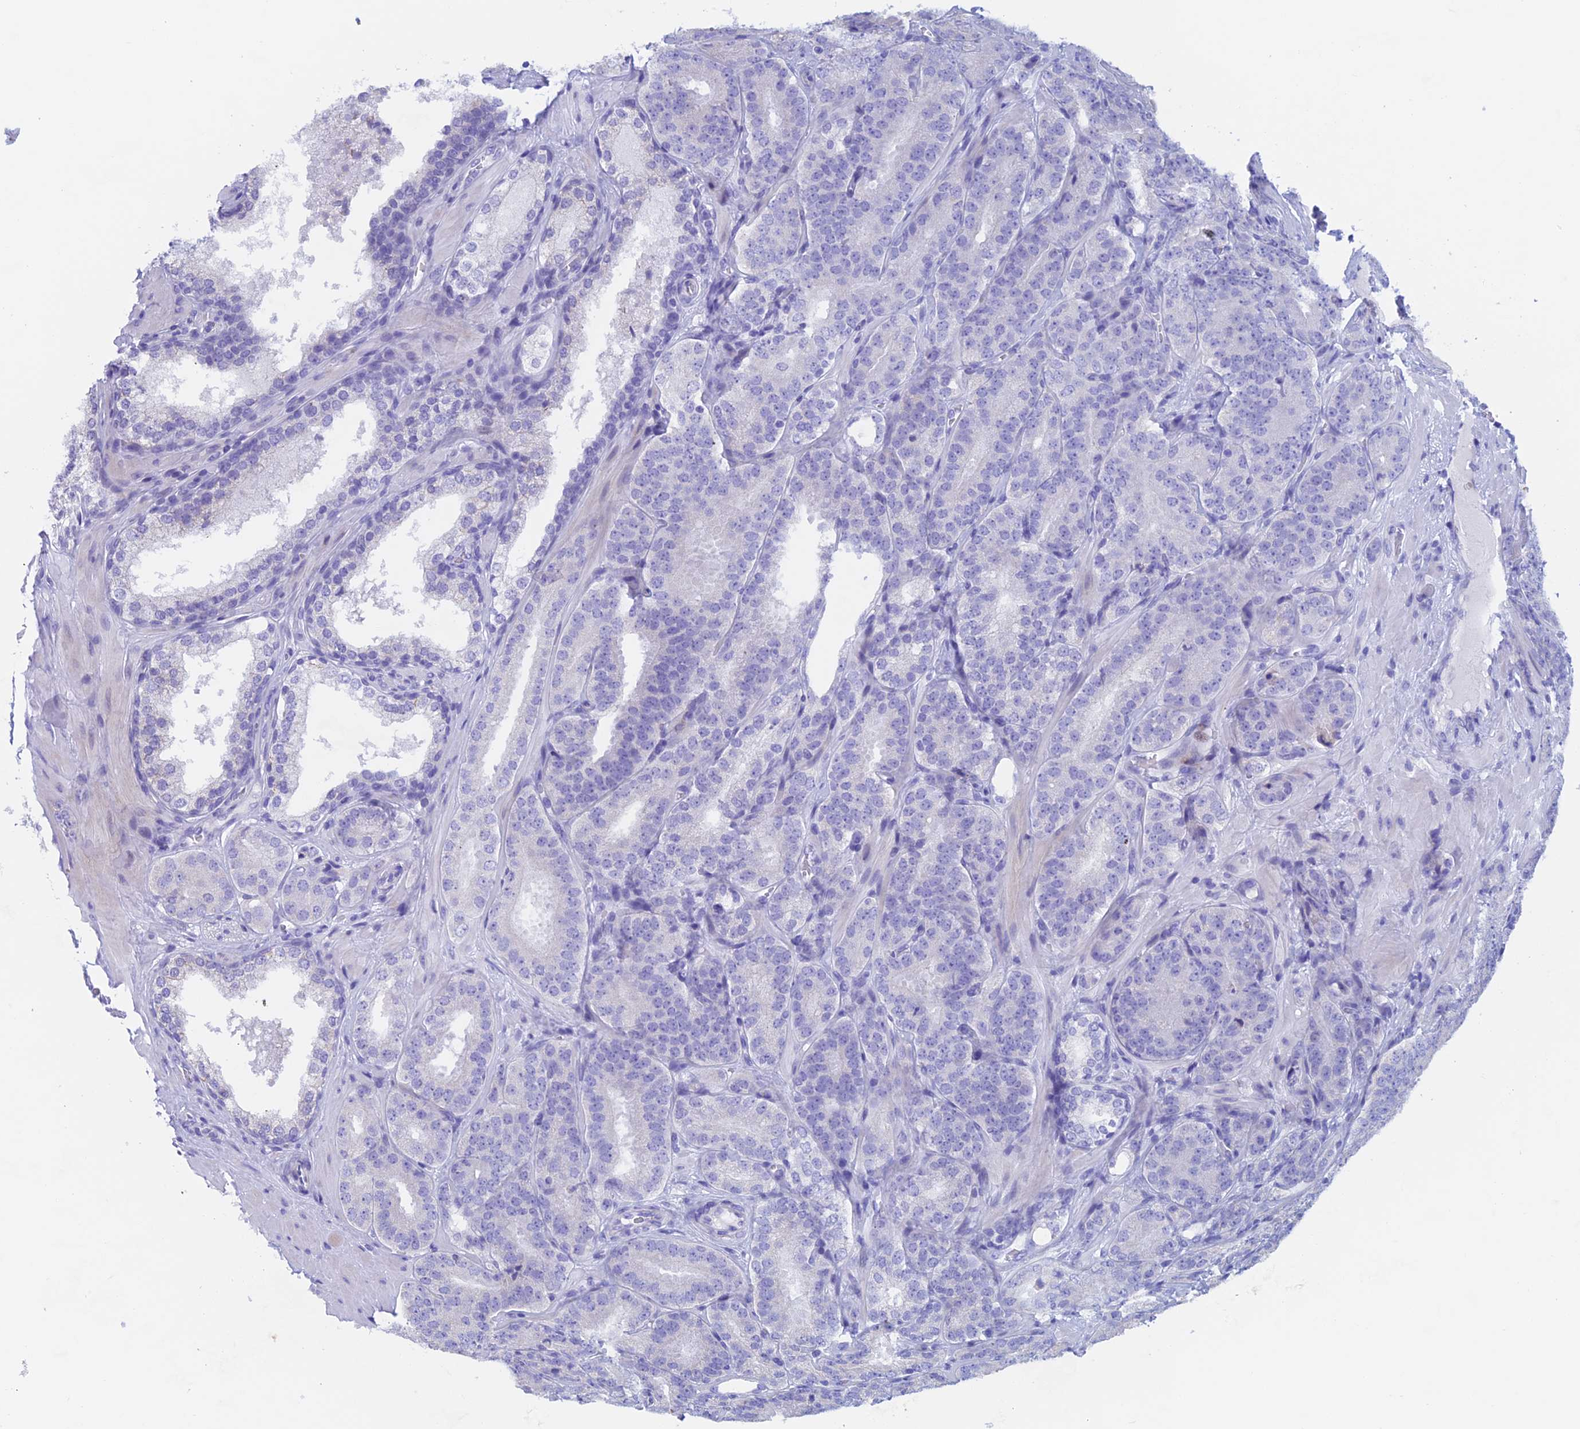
{"staining": {"intensity": "negative", "quantity": "none", "location": "none"}, "tissue": "prostate cancer", "cell_type": "Tumor cells", "image_type": "cancer", "snomed": [{"axis": "morphology", "description": "Adenocarcinoma, High grade"}, {"axis": "topography", "description": "Prostate"}], "caption": "The micrograph displays no staining of tumor cells in prostate high-grade adenocarcinoma.", "gene": "PSMC3IP", "patient": {"sex": "male", "age": 63}}